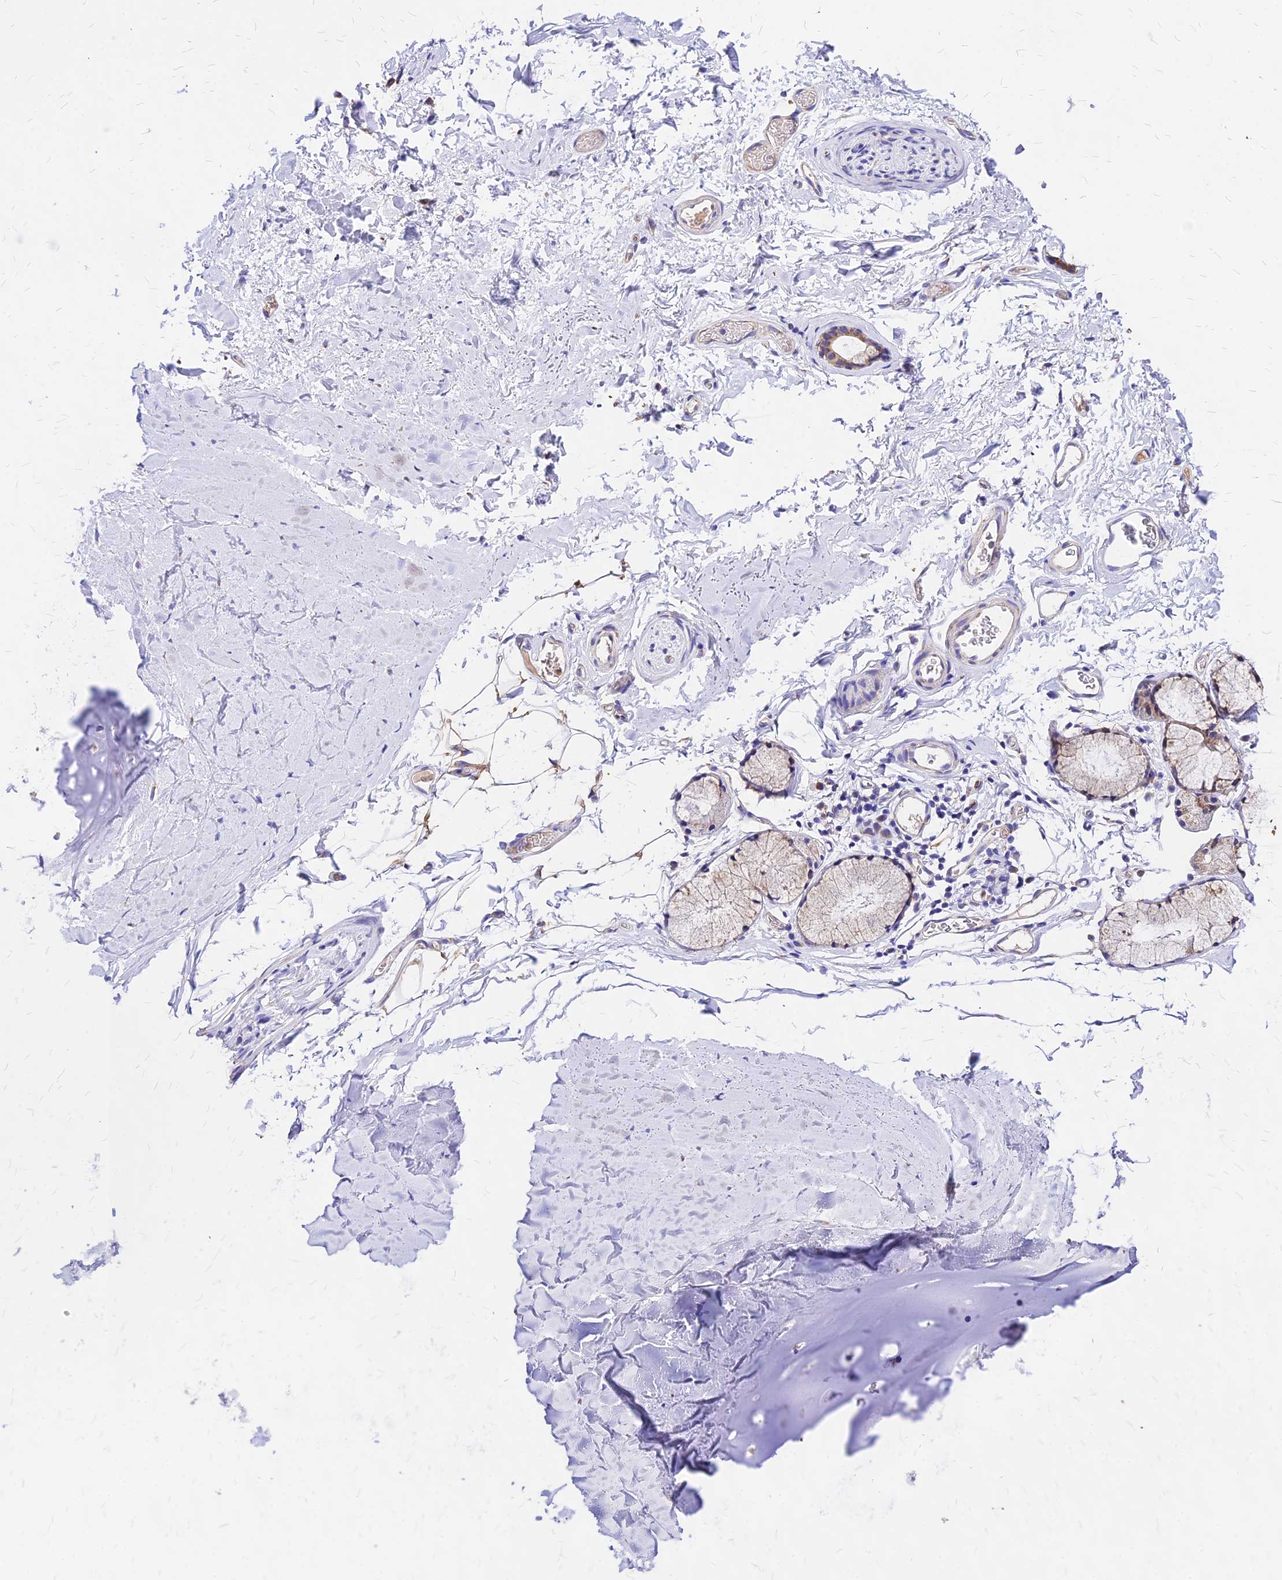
{"staining": {"intensity": "moderate", "quantity": "25%-75%", "location": "cytoplasmic/membranous"}, "tissue": "adipose tissue", "cell_type": "Adipocytes", "image_type": "normal", "snomed": [{"axis": "morphology", "description": "Normal tissue, NOS"}, {"axis": "topography", "description": "Bronchus"}], "caption": "Immunohistochemistry staining of unremarkable adipose tissue, which displays medium levels of moderate cytoplasmic/membranous expression in approximately 25%-75% of adipocytes indicating moderate cytoplasmic/membranous protein positivity. The staining was performed using DAB (3,3'-diaminobenzidine) (brown) for protein detection and nuclei were counterstained in hematoxylin (blue).", "gene": "MRPL3", "patient": {"sex": "female", "age": 73}}